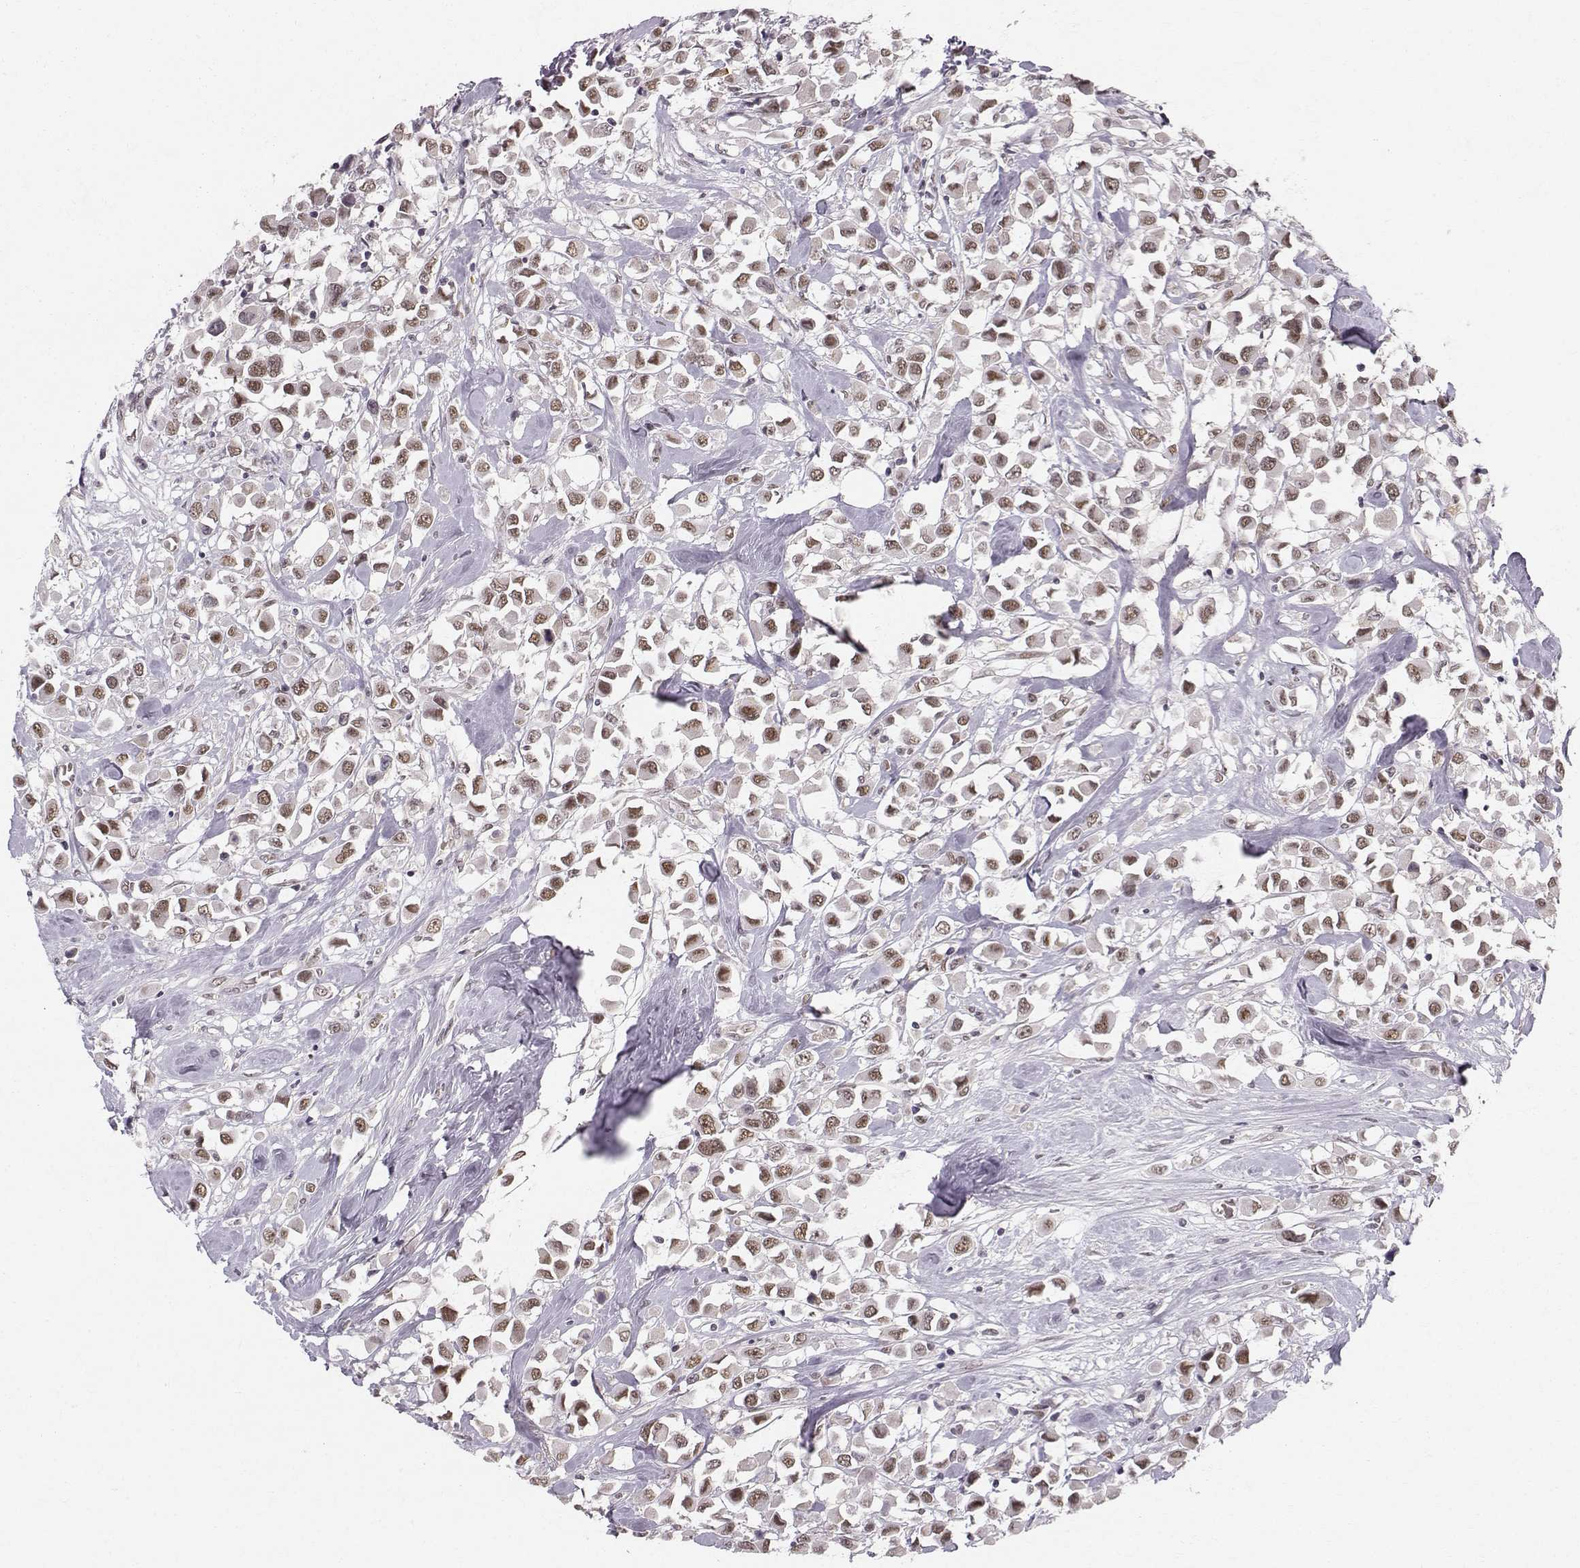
{"staining": {"intensity": "moderate", "quantity": ">75%", "location": "nuclear"}, "tissue": "breast cancer", "cell_type": "Tumor cells", "image_type": "cancer", "snomed": [{"axis": "morphology", "description": "Duct carcinoma"}, {"axis": "topography", "description": "Breast"}], "caption": "Immunohistochemistry (IHC) image of neoplastic tissue: breast cancer (invasive ductal carcinoma) stained using immunohistochemistry (IHC) demonstrates medium levels of moderate protein expression localized specifically in the nuclear of tumor cells, appearing as a nuclear brown color.", "gene": "RPP38", "patient": {"sex": "female", "age": 61}}